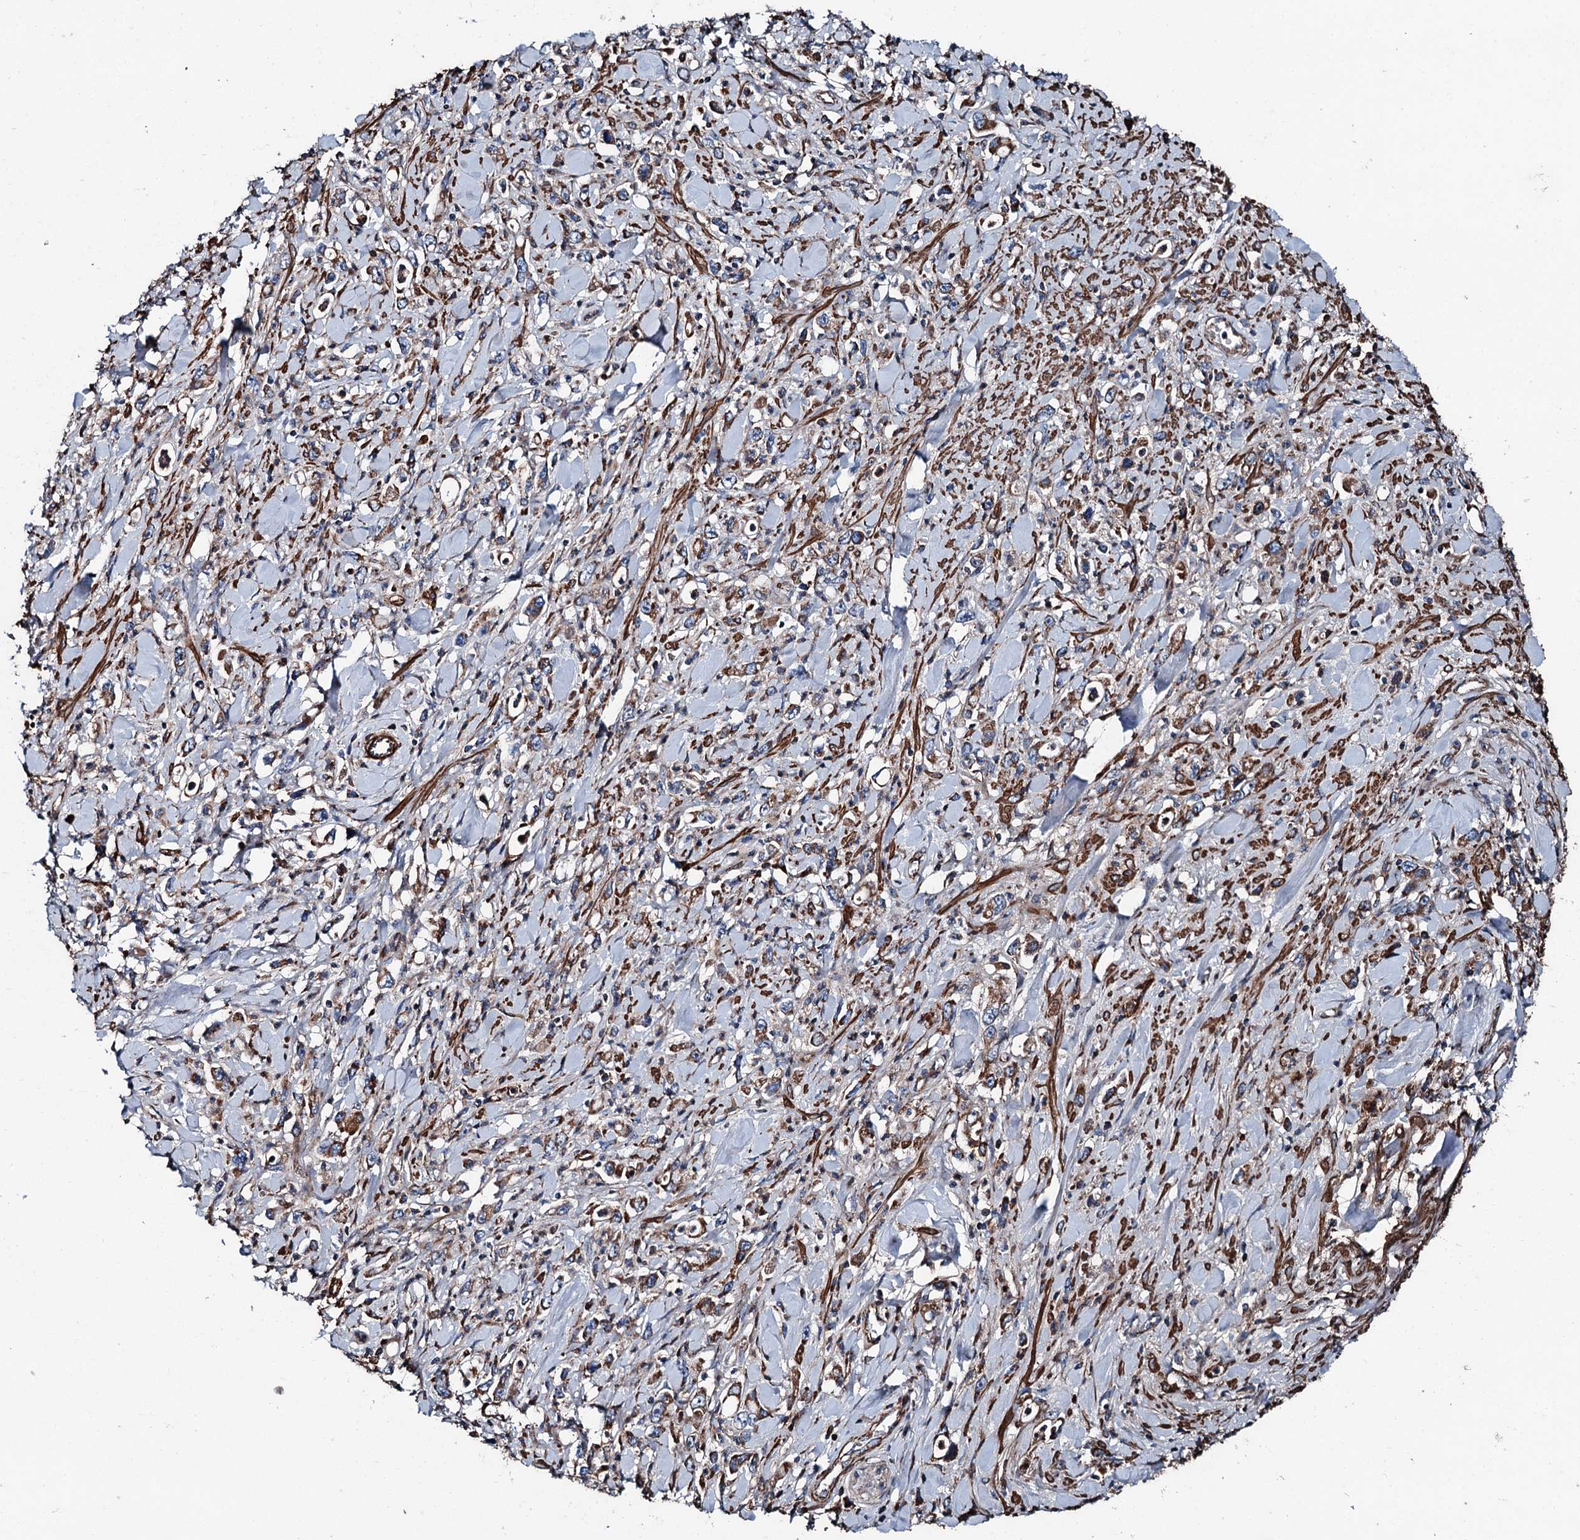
{"staining": {"intensity": "moderate", "quantity": "25%-75%", "location": "cytoplasmic/membranous"}, "tissue": "stomach cancer", "cell_type": "Tumor cells", "image_type": "cancer", "snomed": [{"axis": "morphology", "description": "Adenocarcinoma, NOS"}, {"axis": "topography", "description": "Stomach, lower"}], "caption": "Stomach adenocarcinoma stained with IHC demonstrates moderate cytoplasmic/membranous expression in approximately 25%-75% of tumor cells.", "gene": "DDIAS", "patient": {"sex": "female", "age": 43}}